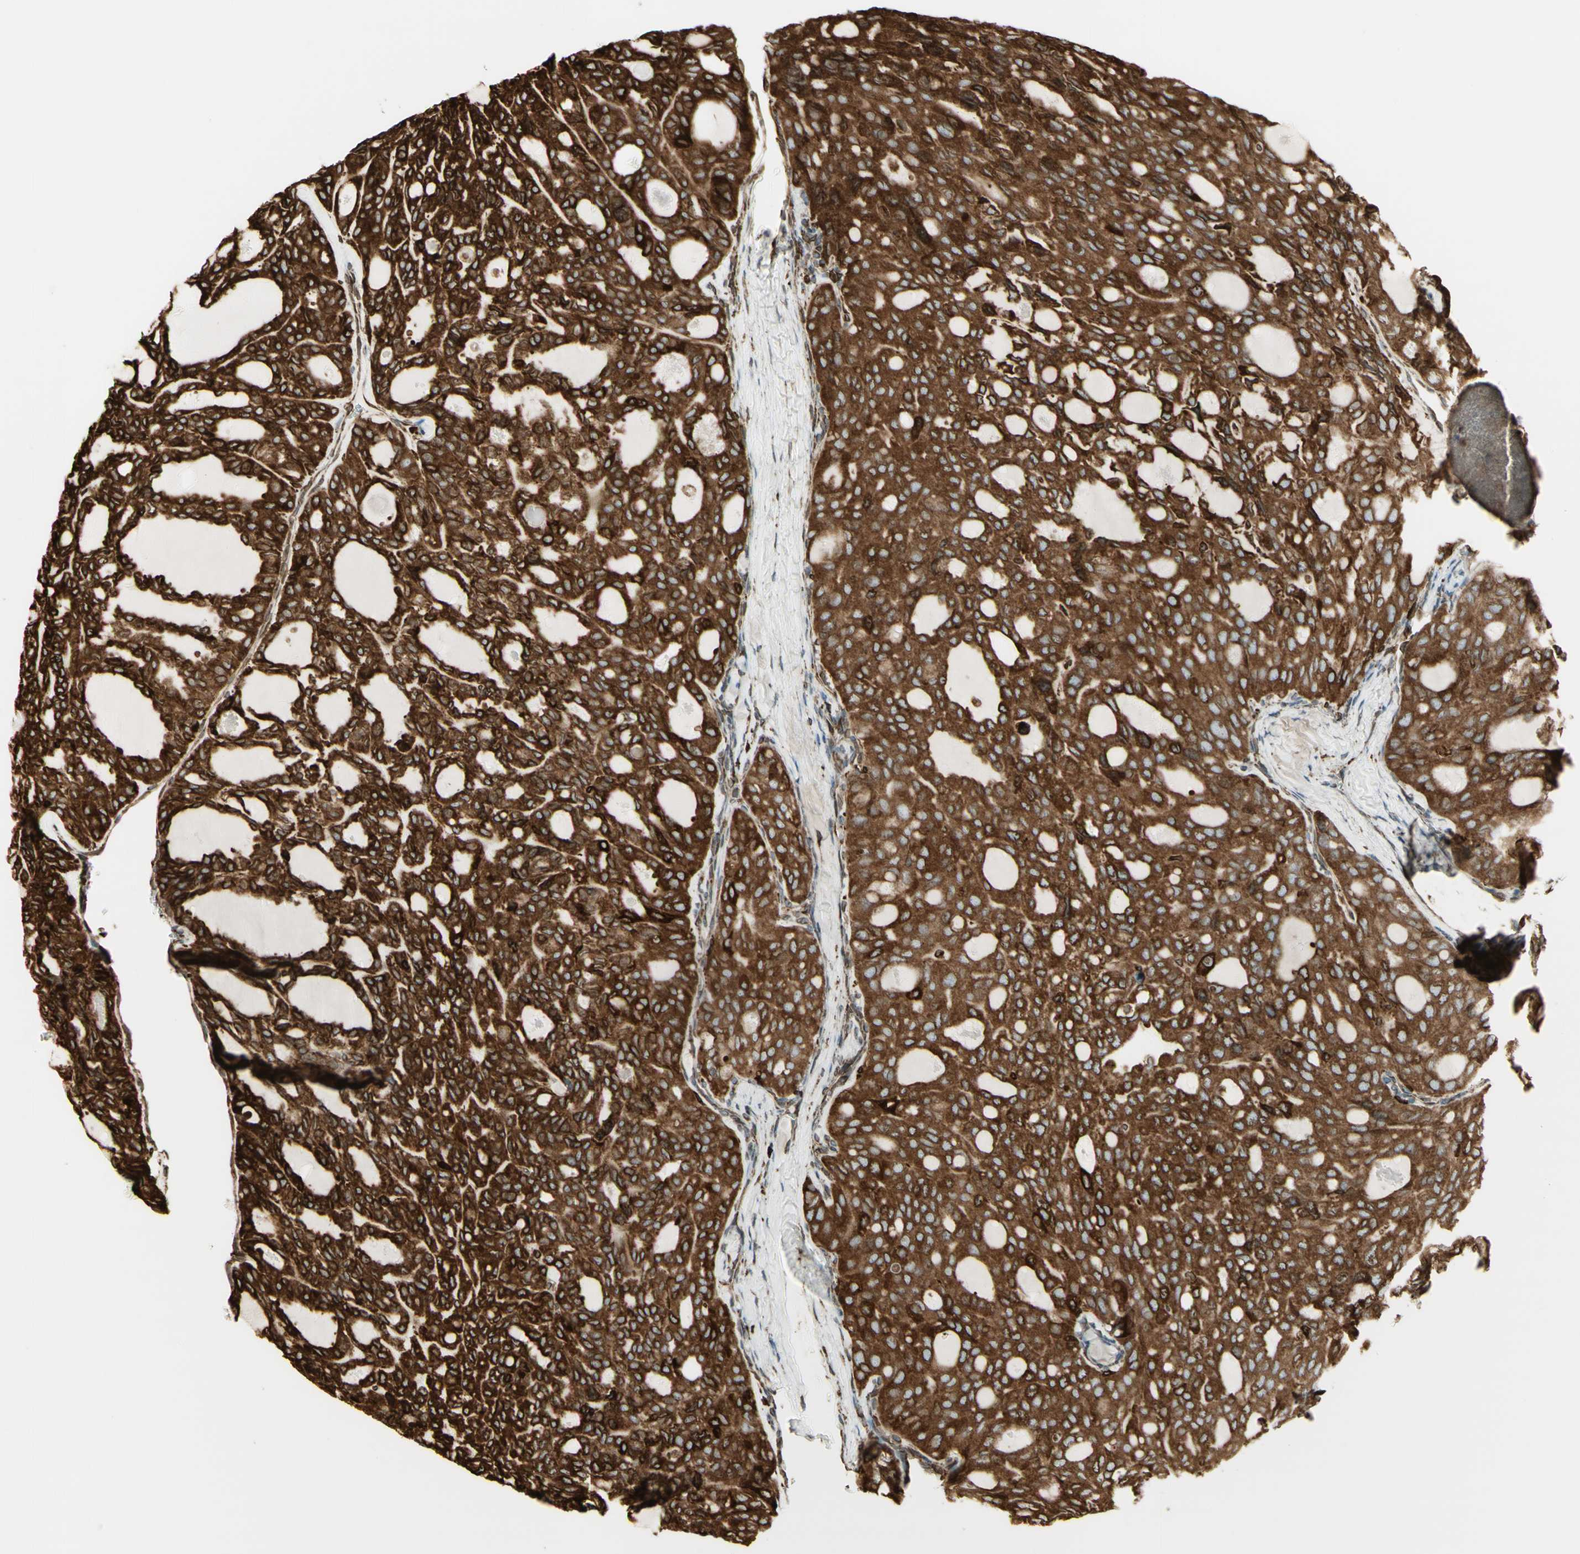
{"staining": {"intensity": "moderate", "quantity": ">75%", "location": "cytoplasmic/membranous"}, "tissue": "thyroid cancer", "cell_type": "Tumor cells", "image_type": "cancer", "snomed": [{"axis": "morphology", "description": "Follicular adenoma carcinoma, NOS"}, {"axis": "topography", "description": "Thyroid gland"}], "caption": "High-magnification brightfield microscopy of follicular adenoma carcinoma (thyroid) stained with DAB (brown) and counterstained with hematoxylin (blue). tumor cells exhibit moderate cytoplasmic/membranous positivity is seen in about>75% of cells. (DAB IHC, brown staining for protein, blue staining for nuclei).", "gene": "CANX", "patient": {"sex": "male", "age": 75}}